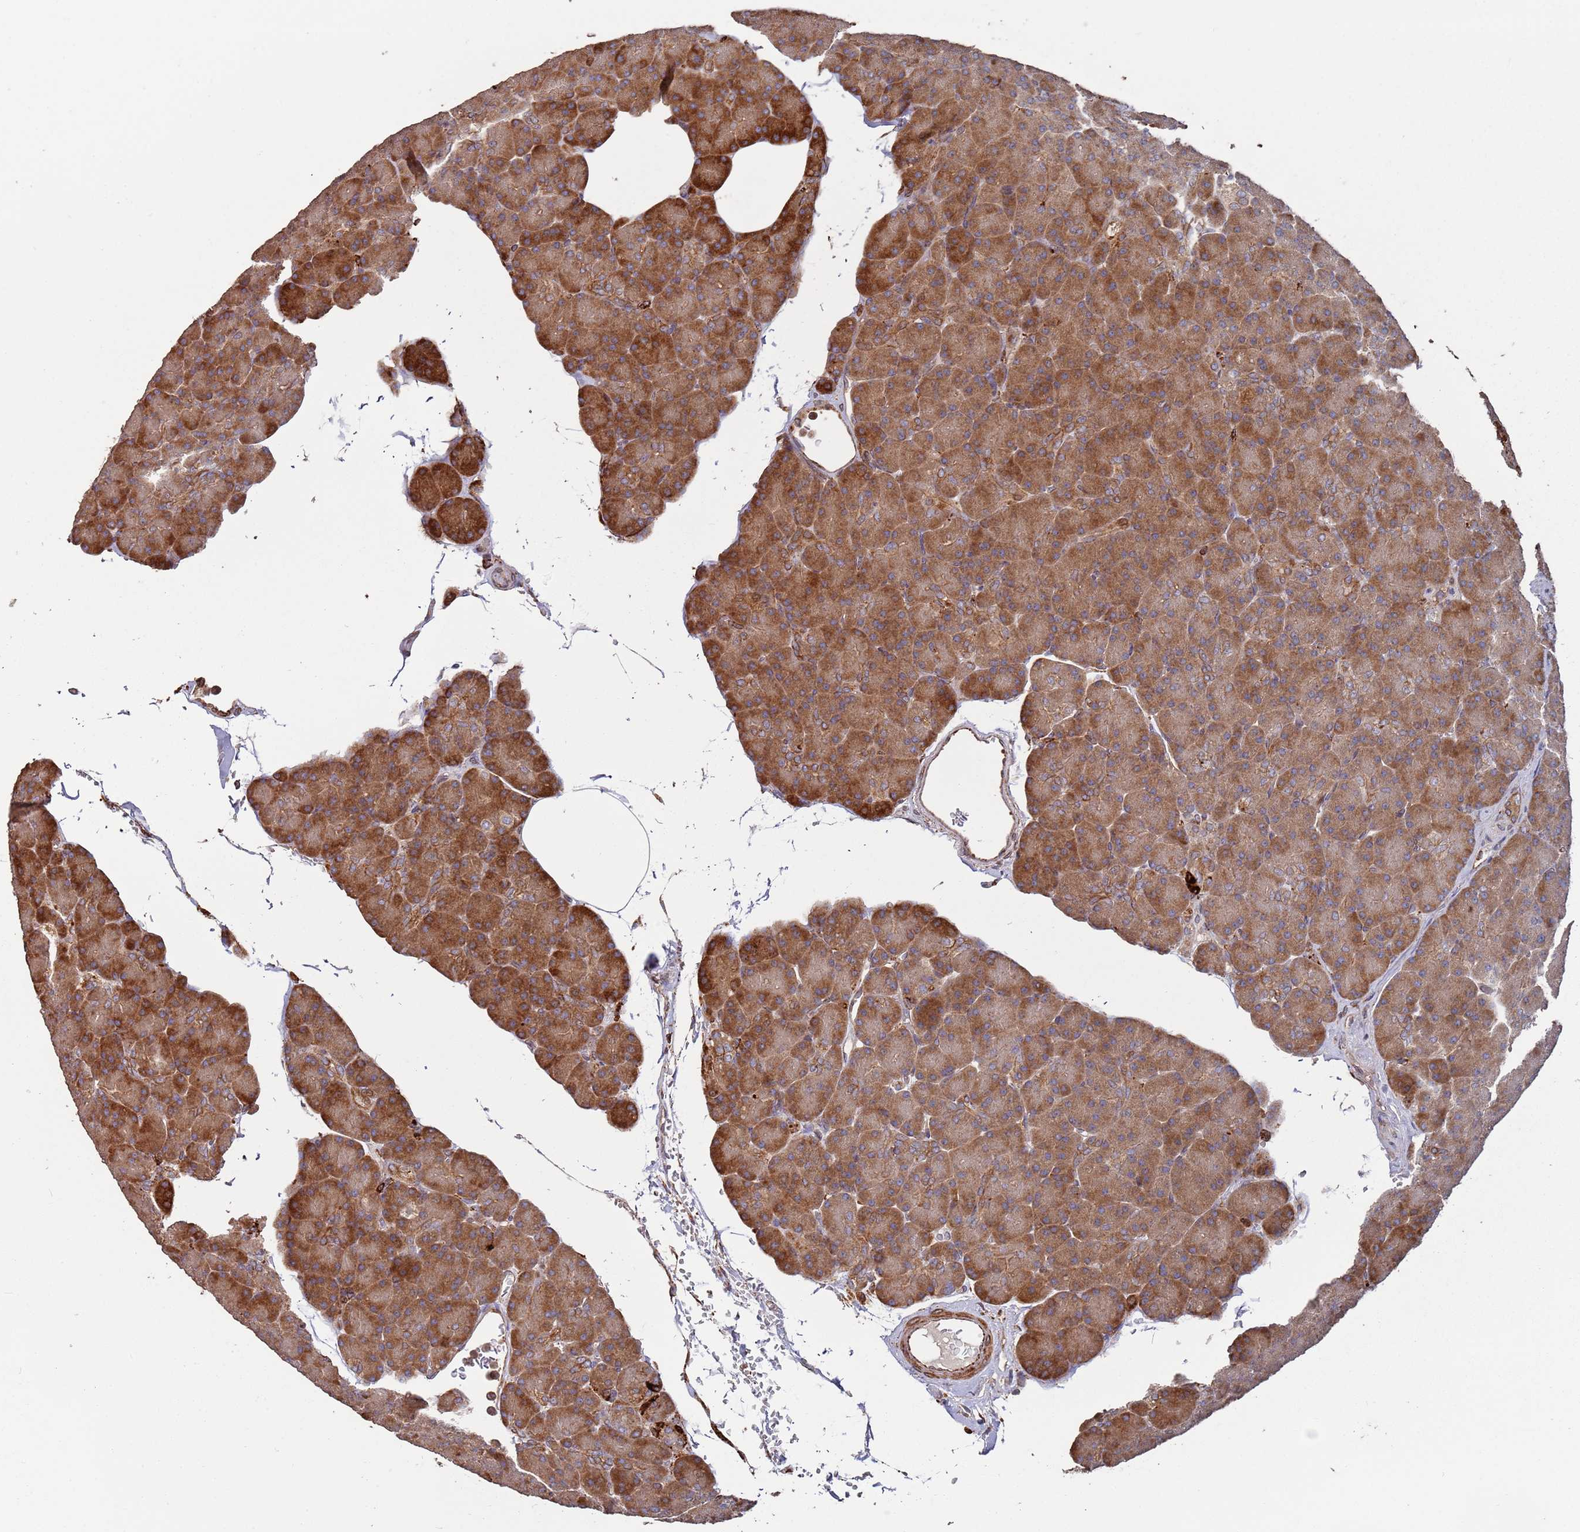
{"staining": {"intensity": "strong", "quantity": ">75%", "location": "cytoplasmic/membranous"}, "tissue": "pancreas", "cell_type": "Exocrine glandular cells", "image_type": "normal", "snomed": [{"axis": "morphology", "description": "Normal tissue, NOS"}, {"axis": "topography", "description": "Pancreas"}], "caption": "This is a photomicrograph of IHC staining of unremarkable pancreas, which shows strong expression in the cytoplasmic/membranous of exocrine glandular cells.", "gene": "LACC1", "patient": {"sex": "female", "age": 43}}